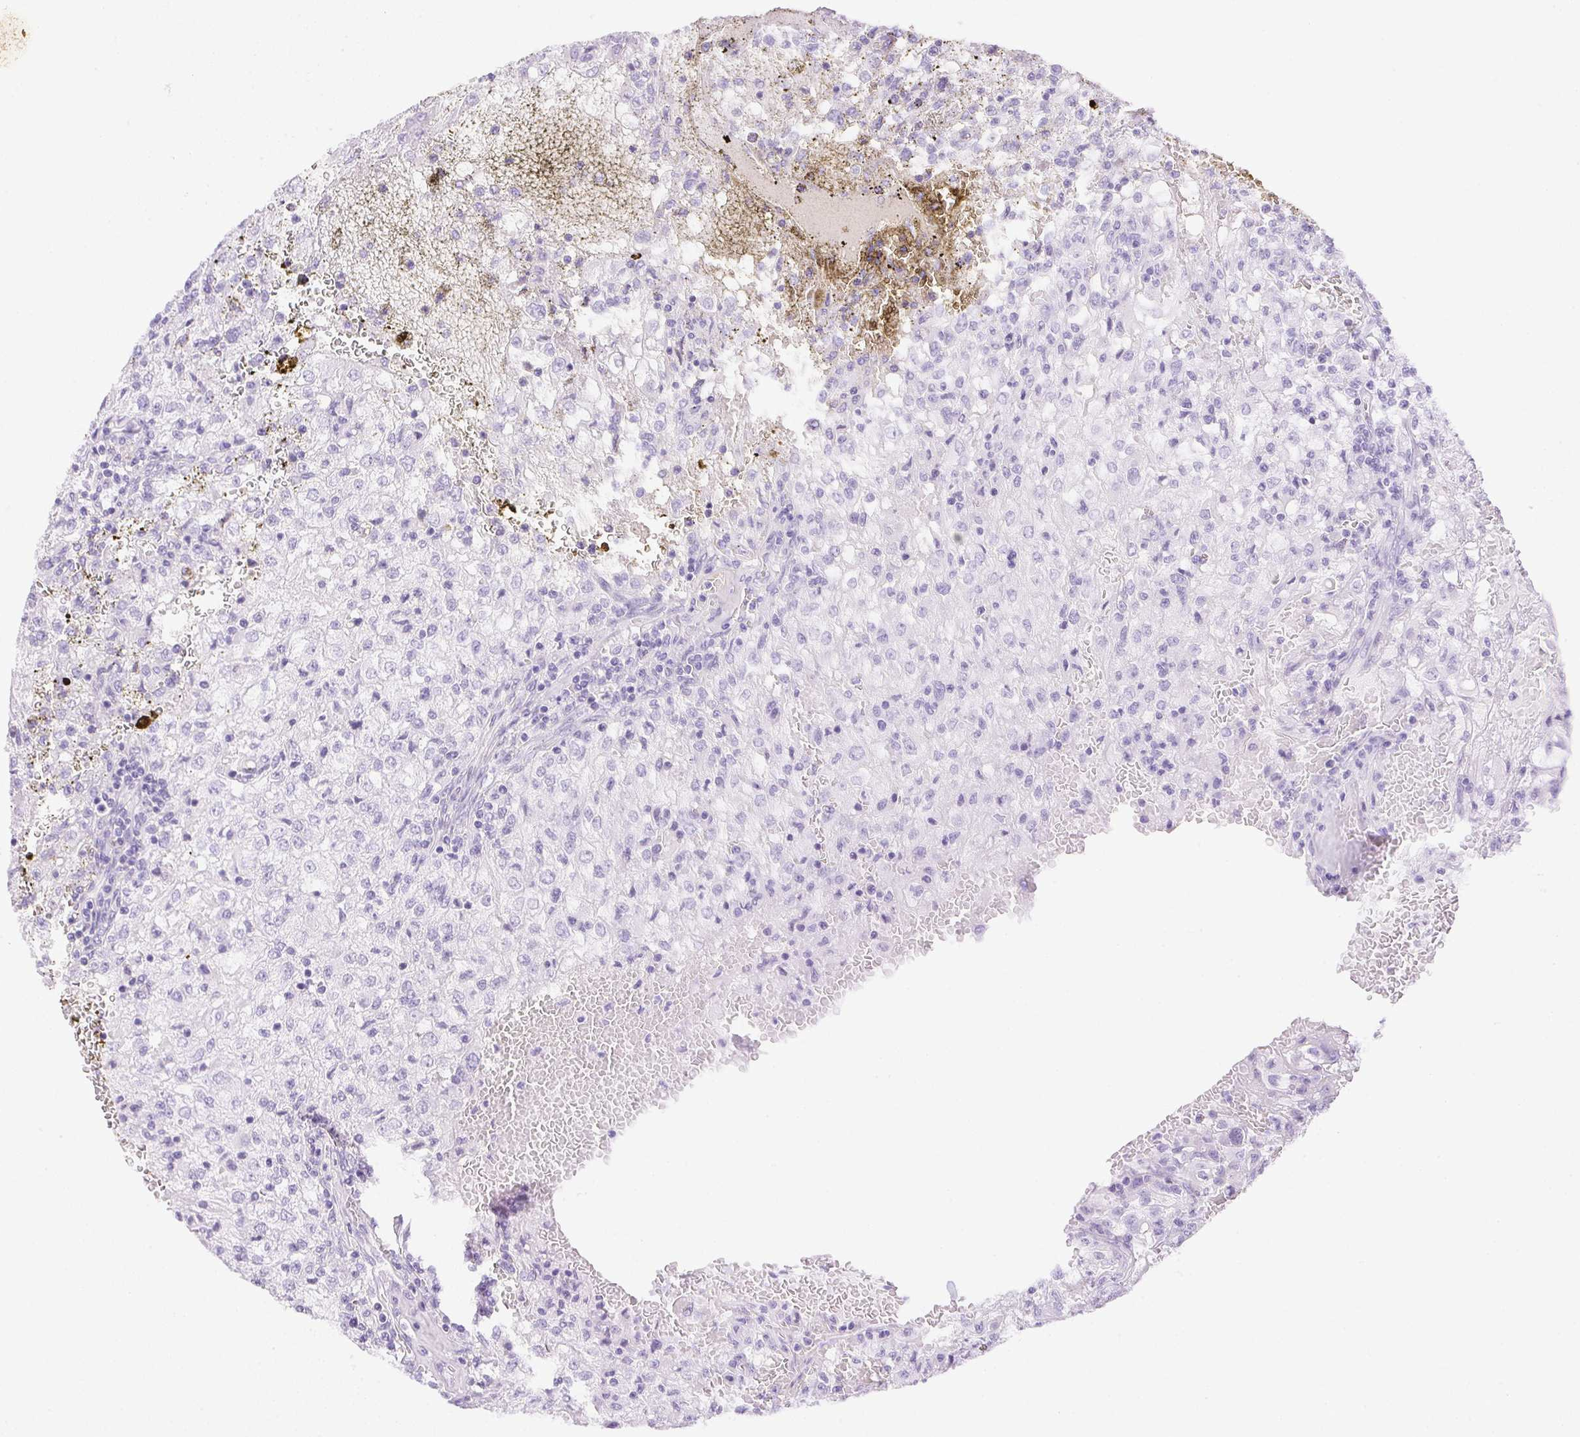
{"staining": {"intensity": "negative", "quantity": "none", "location": "none"}, "tissue": "renal cancer", "cell_type": "Tumor cells", "image_type": "cancer", "snomed": [{"axis": "morphology", "description": "Adenocarcinoma, NOS"}, {"axis": "topography", "description": "Kidney"}], "caption": "This is an IHC image of renal adenocarcinoma. There is no staining in tumor cells.", "gene": "ATP6V1G3", "patient": {"sex": "female", "age": 74}}